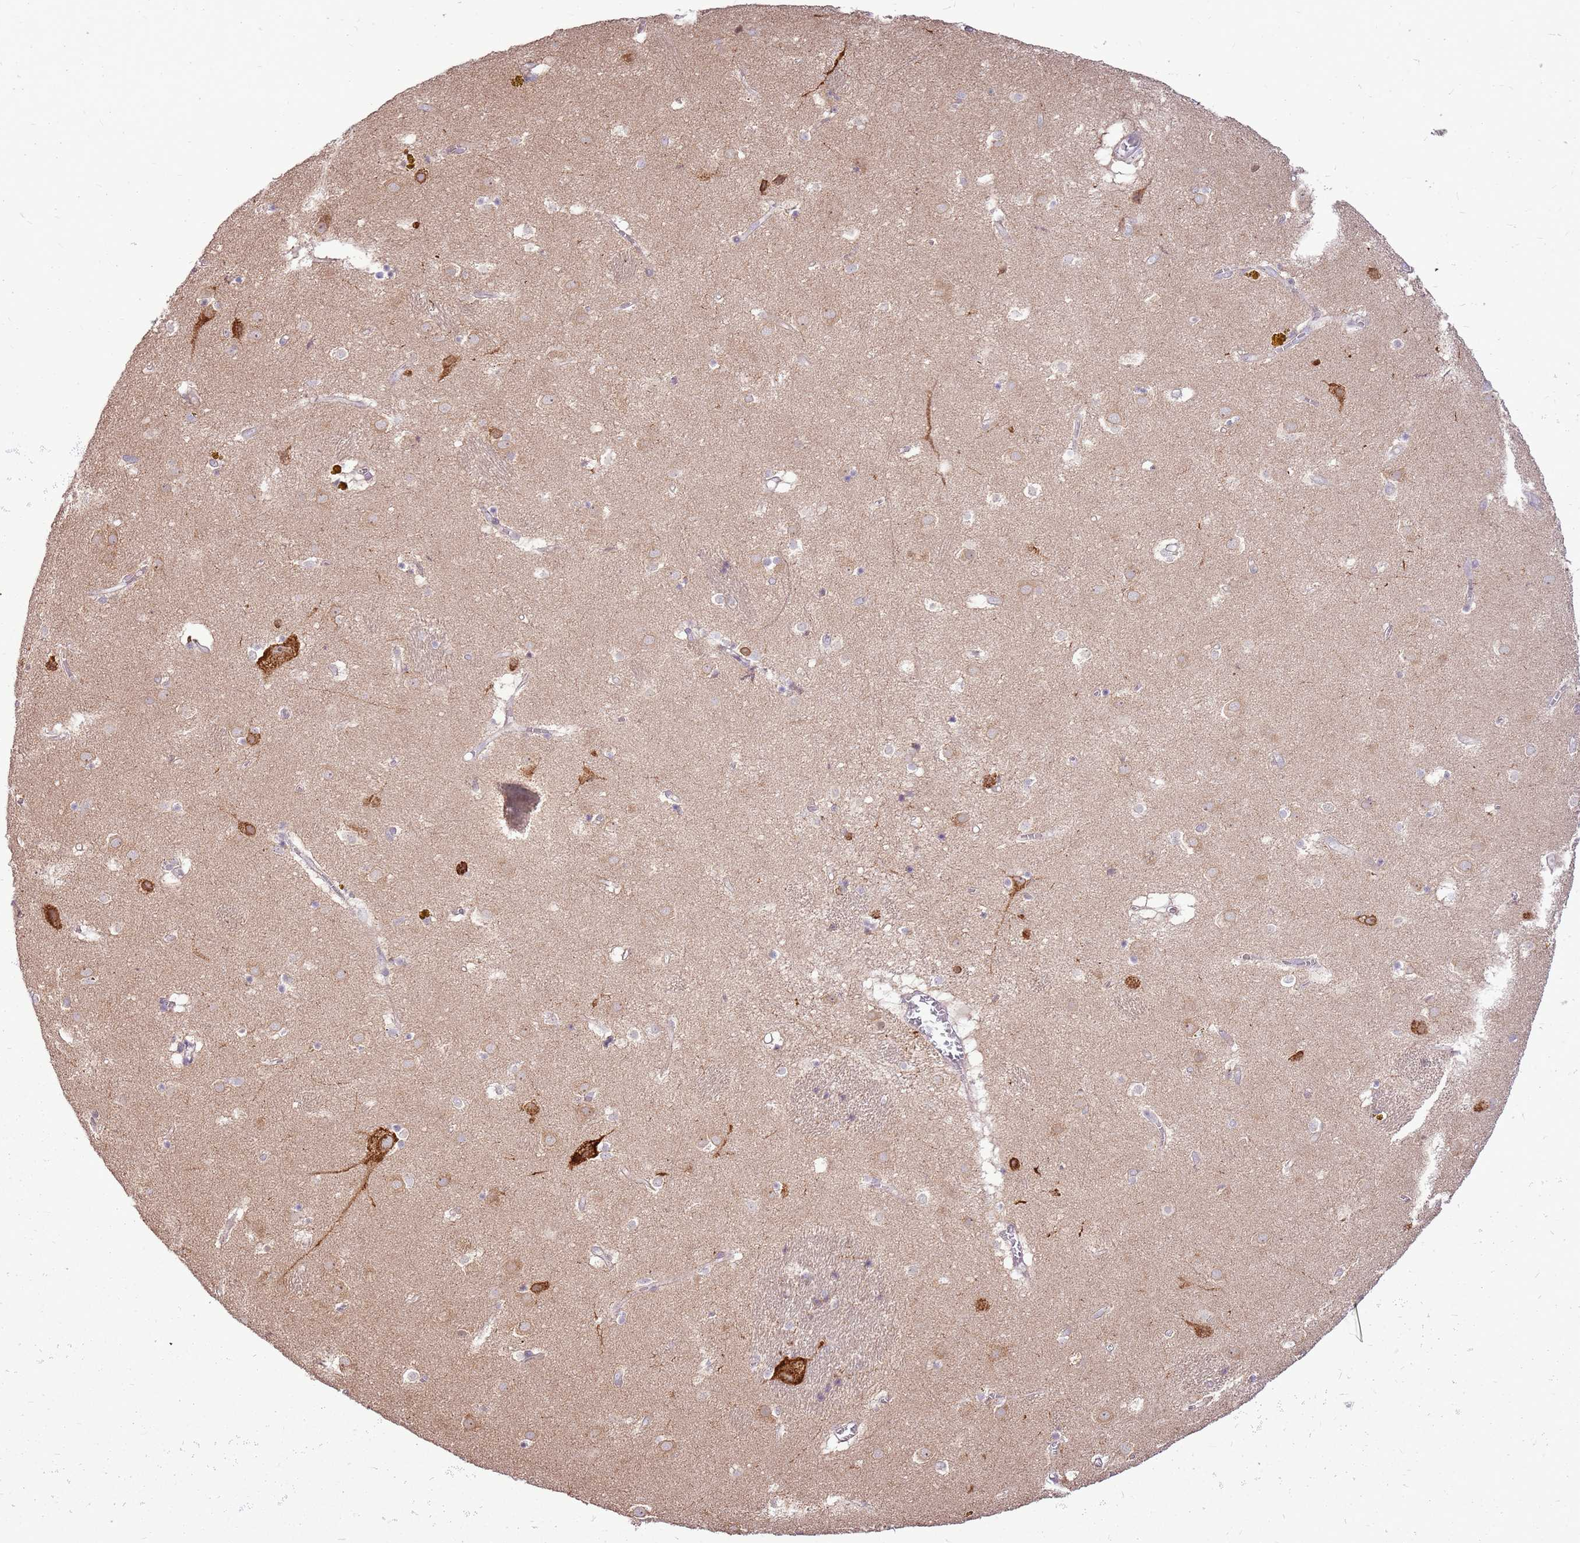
{"staining": {"intensity": "negative", "quantity": "none", "location": "none"}, "tissue": "caudate", "cell_type": "Glial cells", "image_type": "normal", "snomed": [{"axis": "morphology", "description": "Normal tissue, NOS"}, {"axis": "topography", "description": "Lateral ventricle wall"}], "caption": "DAB immunohistochemical staining of normal caudate reveals no significant staining in glial cells.", "gene": "UGGT2", "patient": {"sex": "male", "age": 70}}